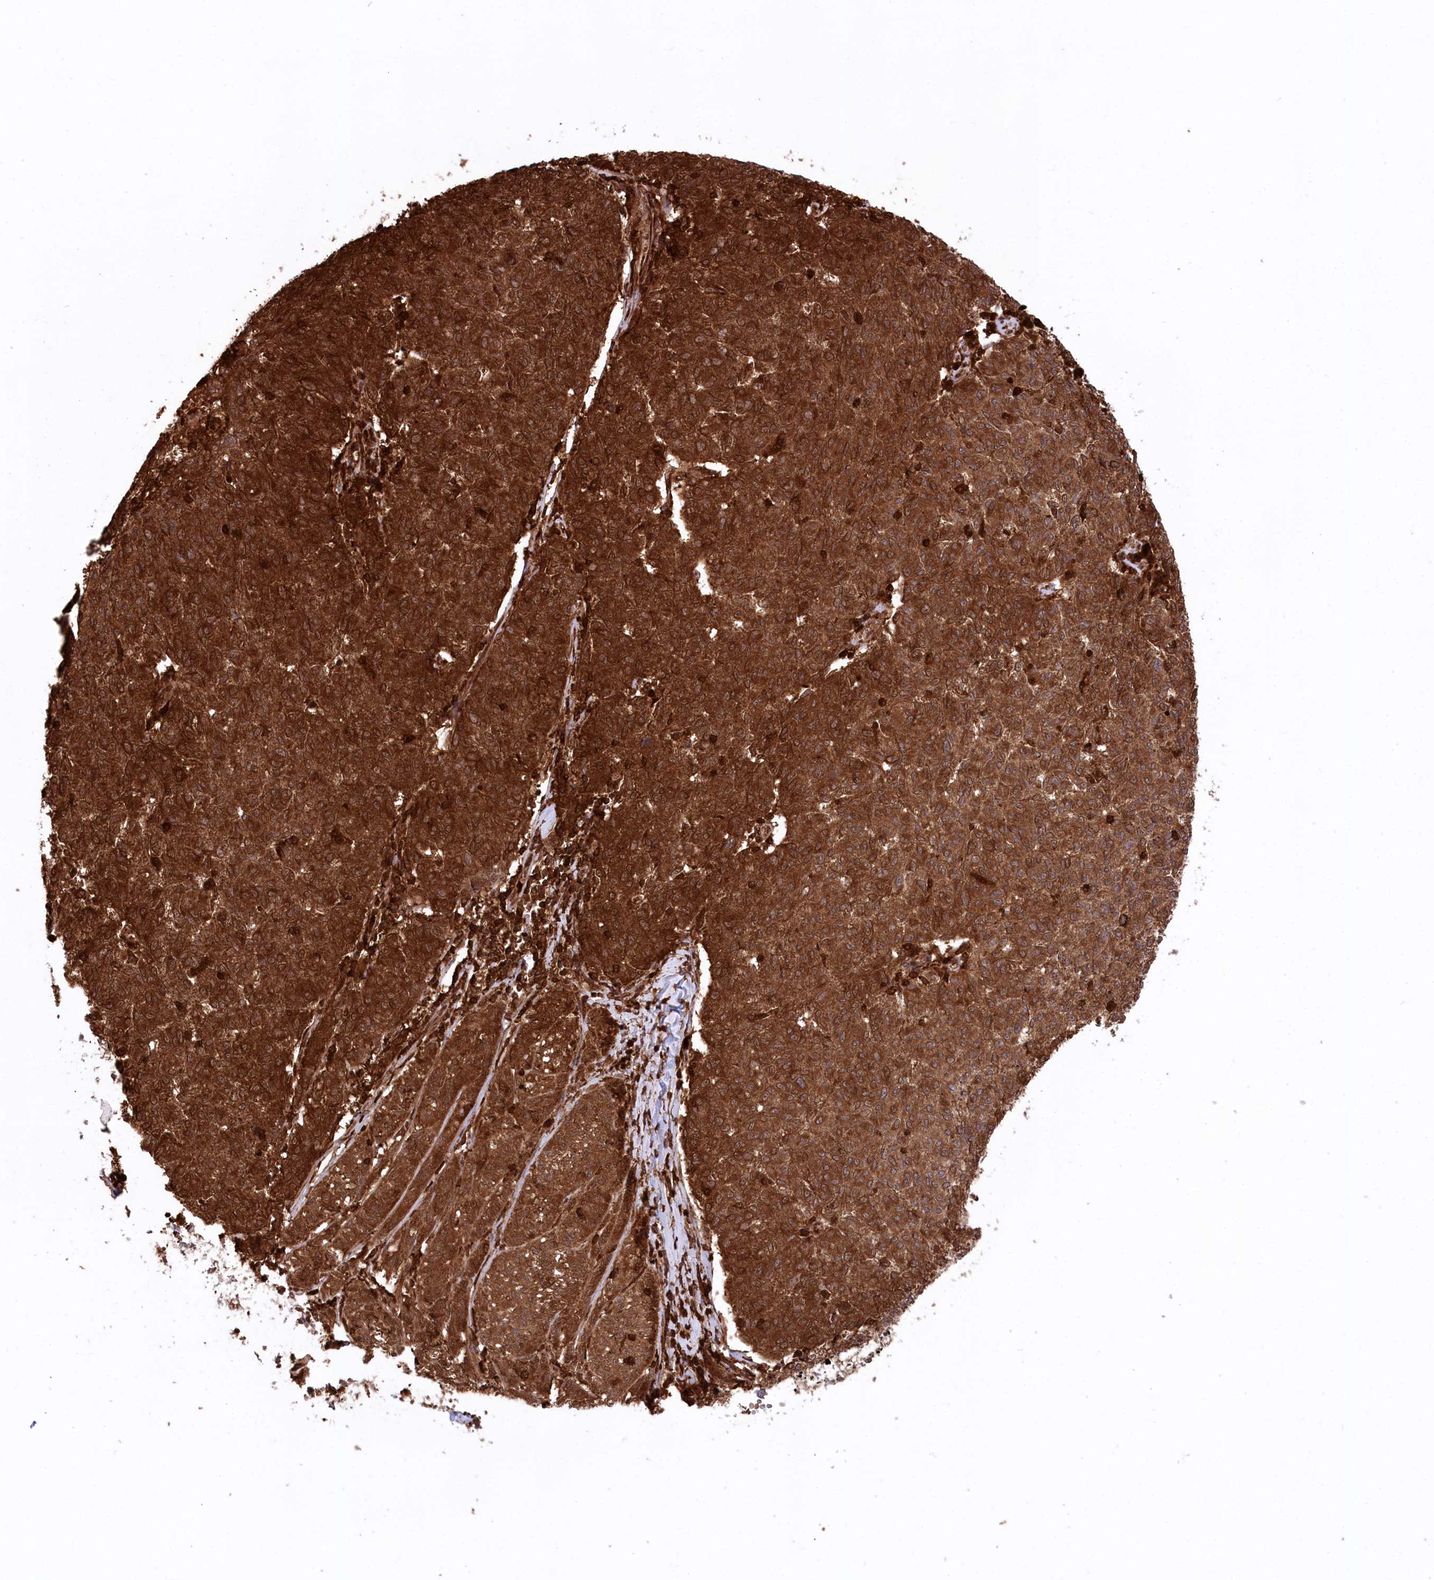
{"staining": {"intensity": "strong", "quantity": ">75%", "location": "cytoplasmic/membranous"}, "tissue": "melanoma", "cell_type": "Tumor cells", "image_type": "cancer", "snomed": [{"axis": "morphology", "description": "Malignant melanoma, NOS"}, {"axis": "topography", "description": "Skin"}], "caption": "Immunohistochemistry (IHC) (DAB (3,3'-diaminobenzidine)) staining of human malignant melanoma displays strong cytoplasmic/membranous protein expression in approximately >75% of tumor cells.", "gene": "LSG1", "patient": {"sex": "female", "age": 72}}